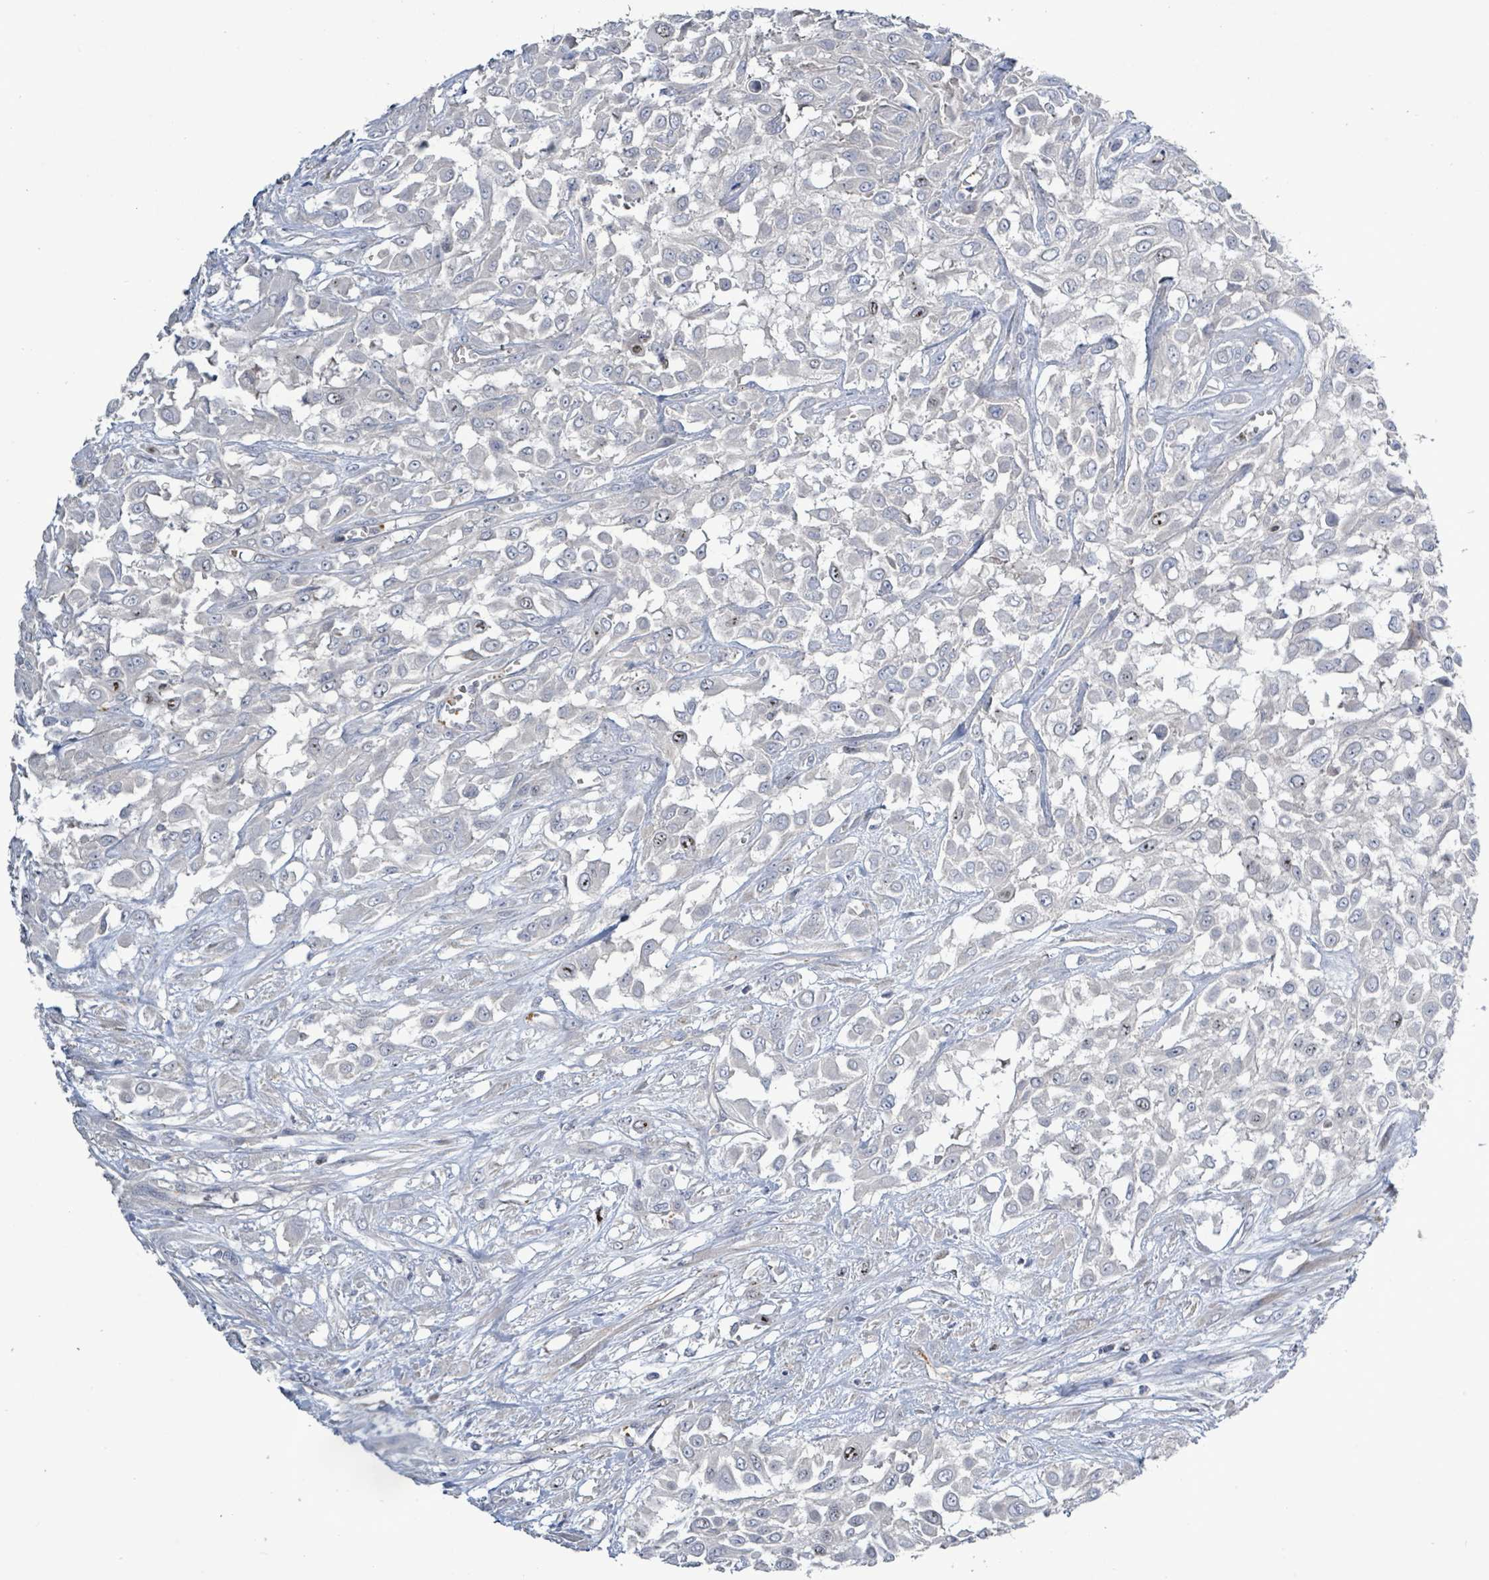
{"staining": {"intensity": "negative", "quantity": "none", "location": "none"}, "tissue": "urothelial cancer", "cell_type": "Tumor cells", "image_type": "cancer", "snomed": [{"axis": "morphology", "description": "Urothelial carcinoma, High grade"}, {"axis": "topography", "description": "Urinary bladder"}], "caption": "The immunohistochemistry micrograph has no significant expression in tumor cells of urothelial carcinoma (high-grade) tissue.", "gene": "KRAS", "patient": {"sex": "male", "age": 57}}